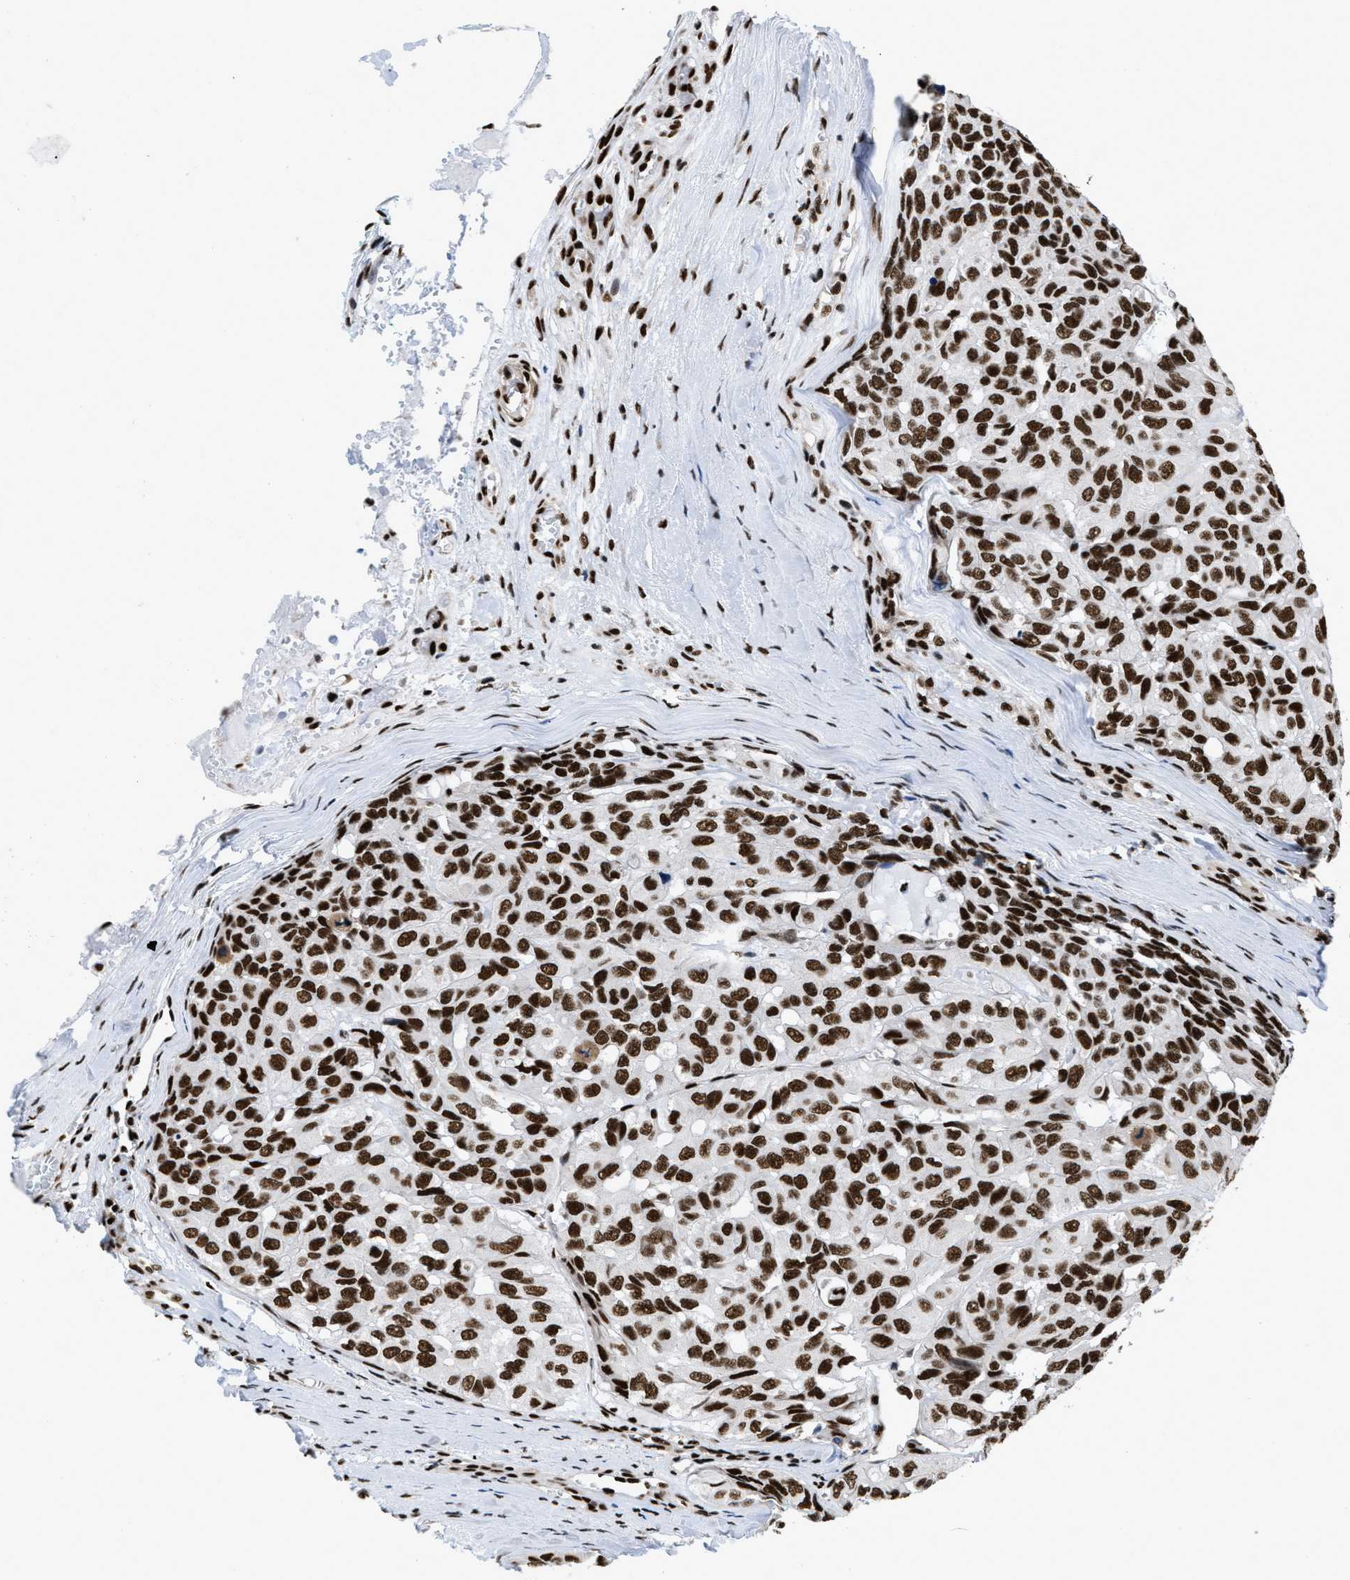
{"staining": {"intensity": "strong", "quantity": ">75%", "location": "nuclear"}, "tissue": "head and neck cancer", "cell_type": "Tumor cells", "image_type": "cancer", "snomed": [{"axis": "morphology", "description": "Adenocarcinoma, NOS"}, {"axis": "topography", "description": "Salivary gland, NOS"}, {"axis": "topography", "description": "Head-Neck"}], "caption": "Protein expression analysis of human head and neck cancer (adenocarcinoma) reveals strong nuclear staining in approximately >75% of tumor cells.", "gene": "CREB1", "patient": {"sex": "female", "age": 76}}